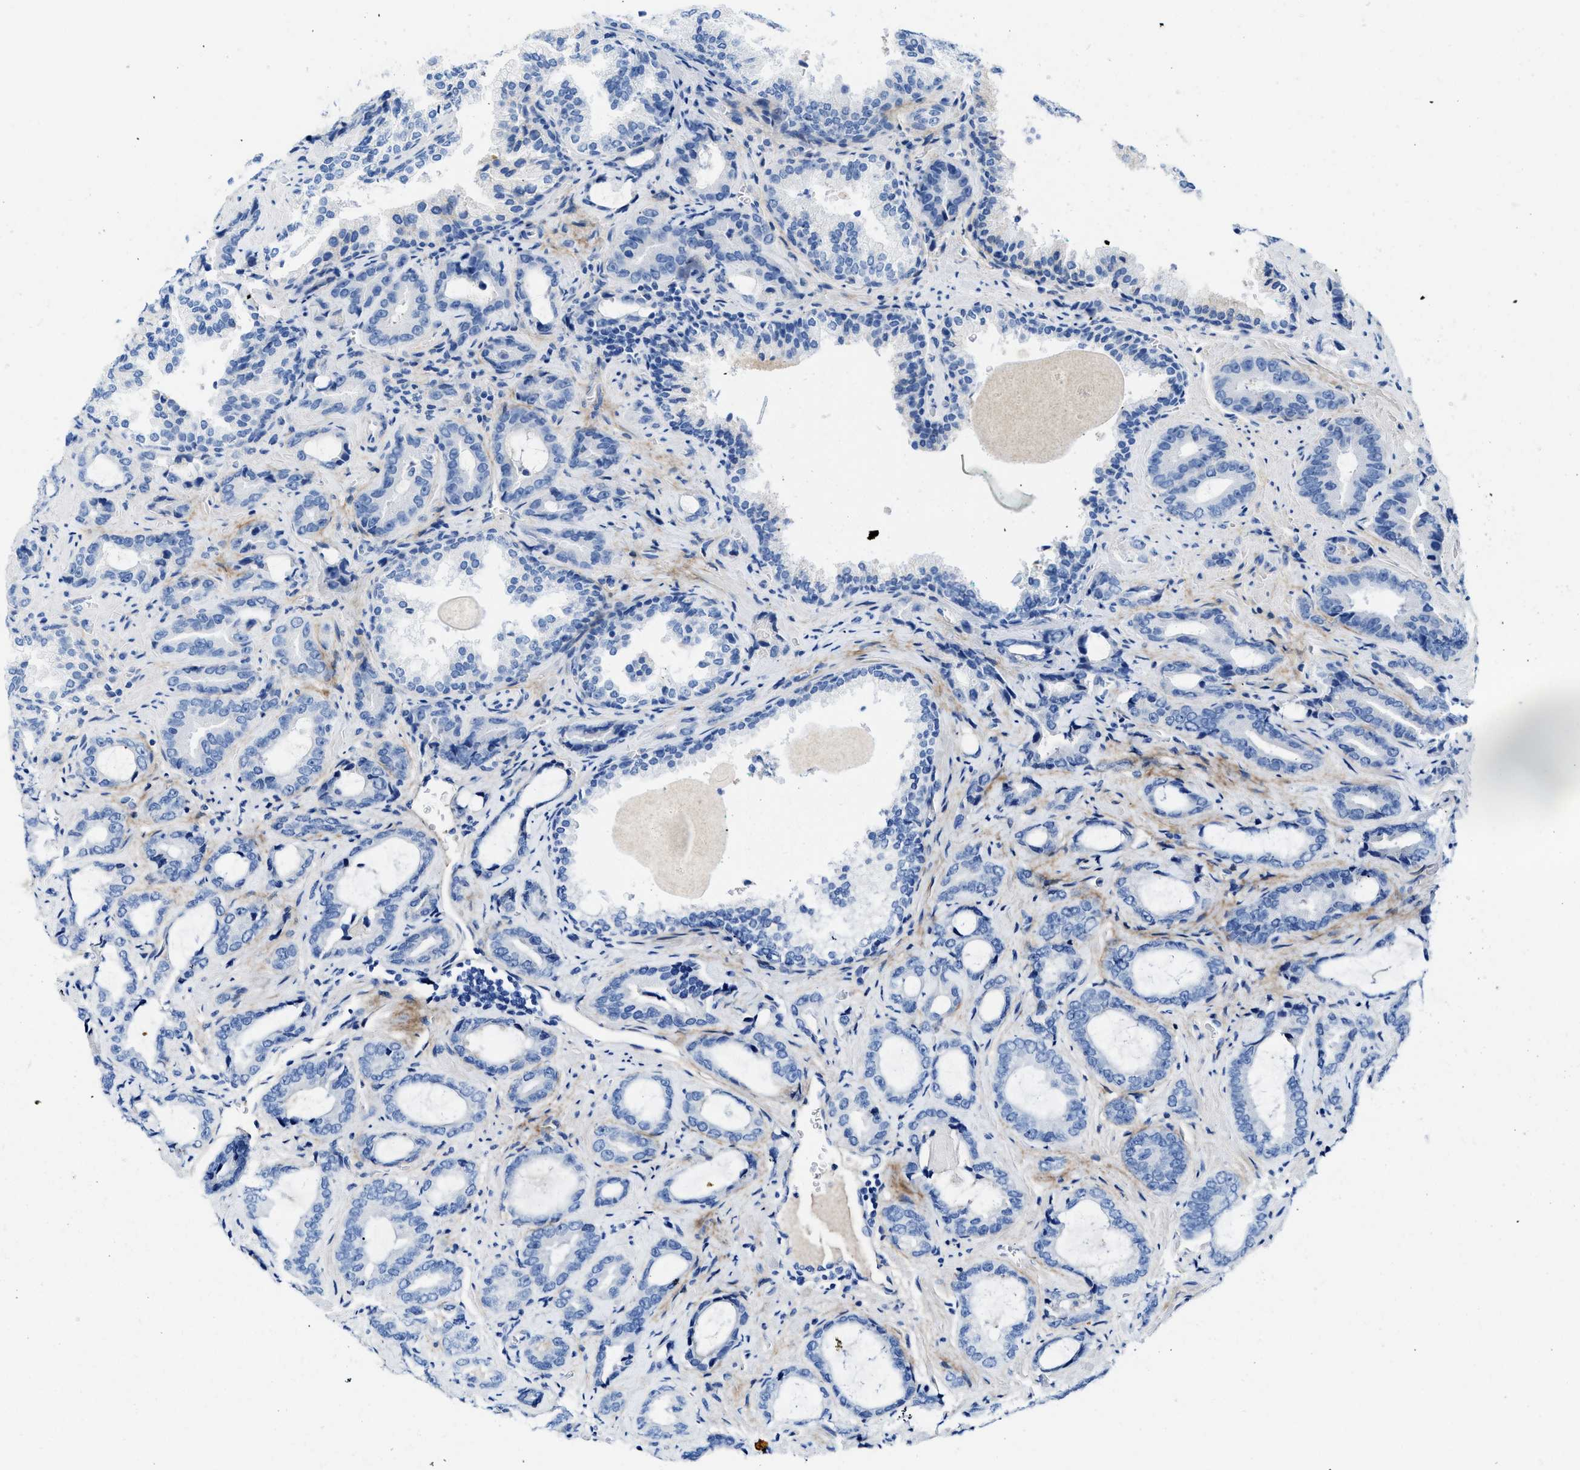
{"staining": {"intensity": "negative", "quantity": "none", "location": "none"}, "tissue": "prostate cancer", "cell_type": "Tumor cells", "image_type": "cancer", "snomed": [{"axis": "morphology", "description": "Adenocarcinoma, Low grade"}, {"axis": "topography", "description": "Prostate"}], "caption": "Low-grade adenocarcinoma (prostate) was stained to show a protein in brown. There is no significant expression in tumor cells.", "gene": "COL3A1", "patient": {"sex": "male", "age": 60}}